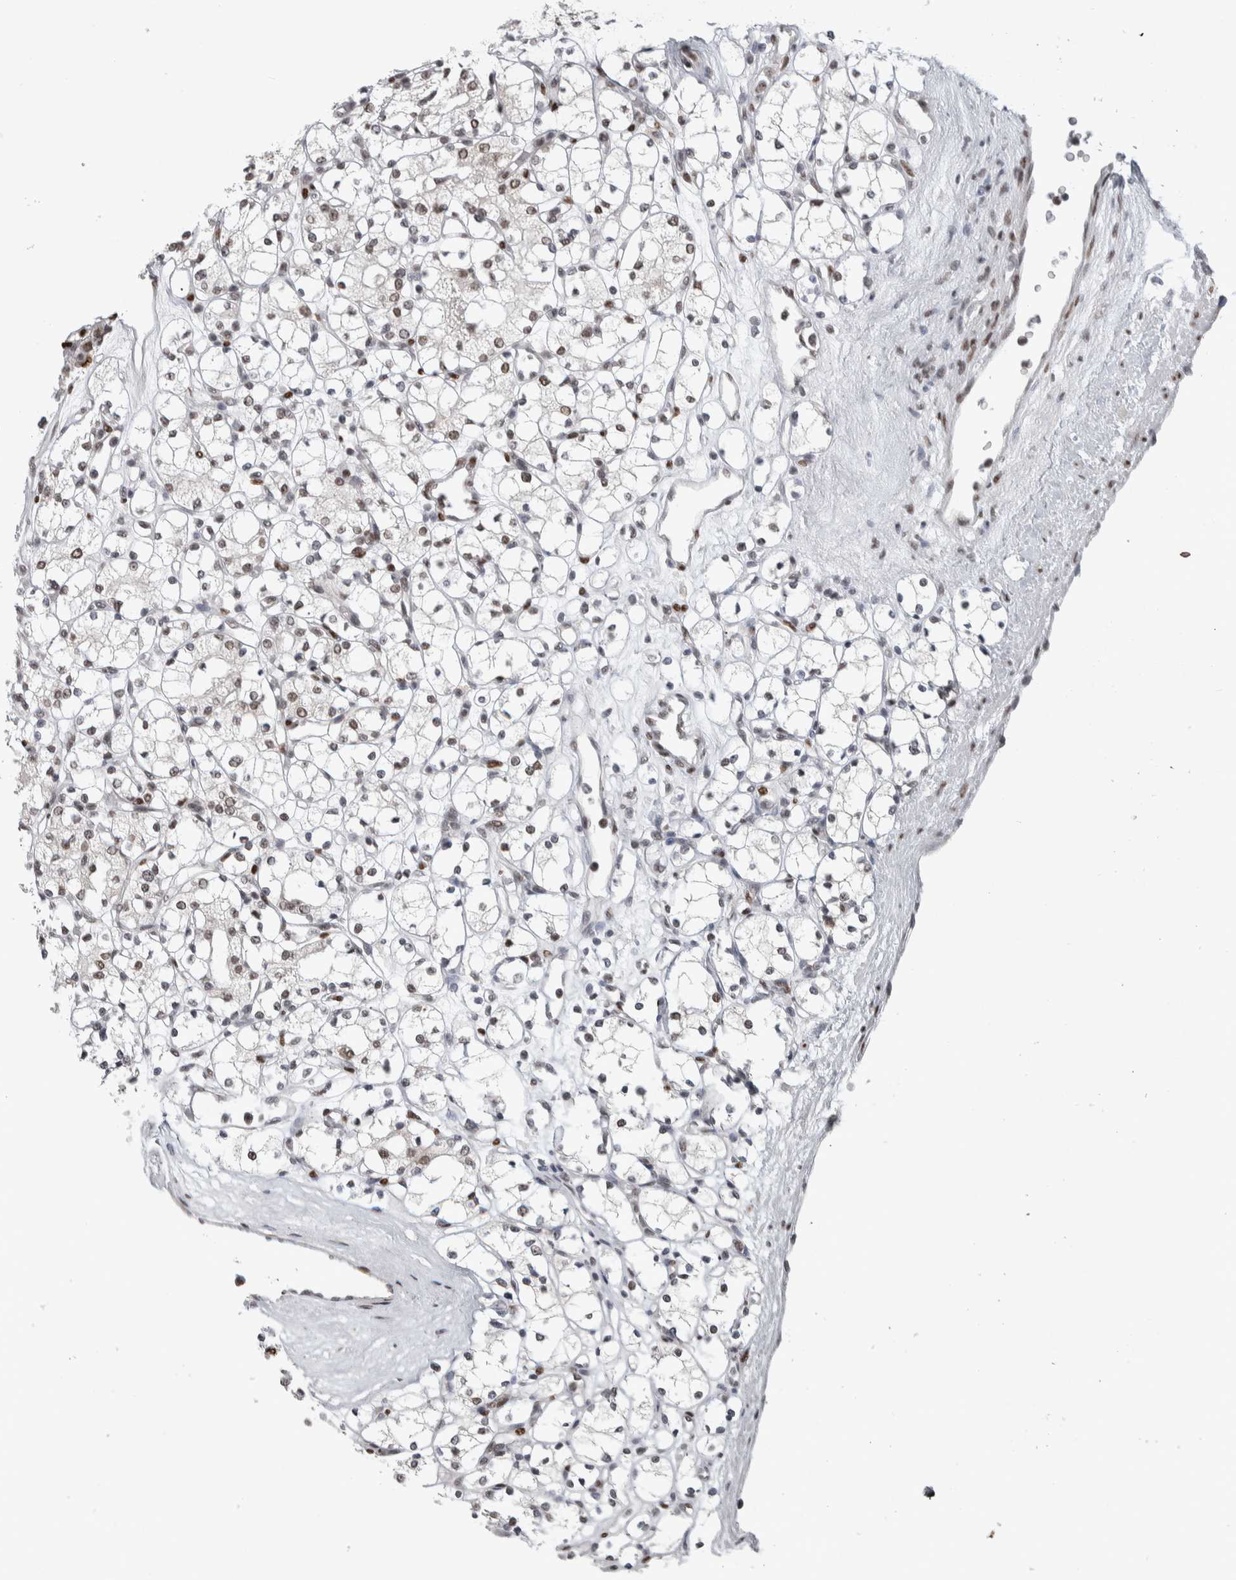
{"staining": {"intensity": "moderate", "quantity": "<25%", "location": "nuclear"}, "tissue": "renal cancer", "cell_type": "Tumor cells", "image_type": "cancer", "snomed": [{"axis": "morphology", "description": "Adenocarcinoma, NOS"}, {"axis": "topography", "description": "Kidney"}], "caption": "Human renal cancer stained with a protein marker reveals moderate staining in tumor cells.", "gene": "HEXIM2", "patient": {"sex": "male", "age": 77}}